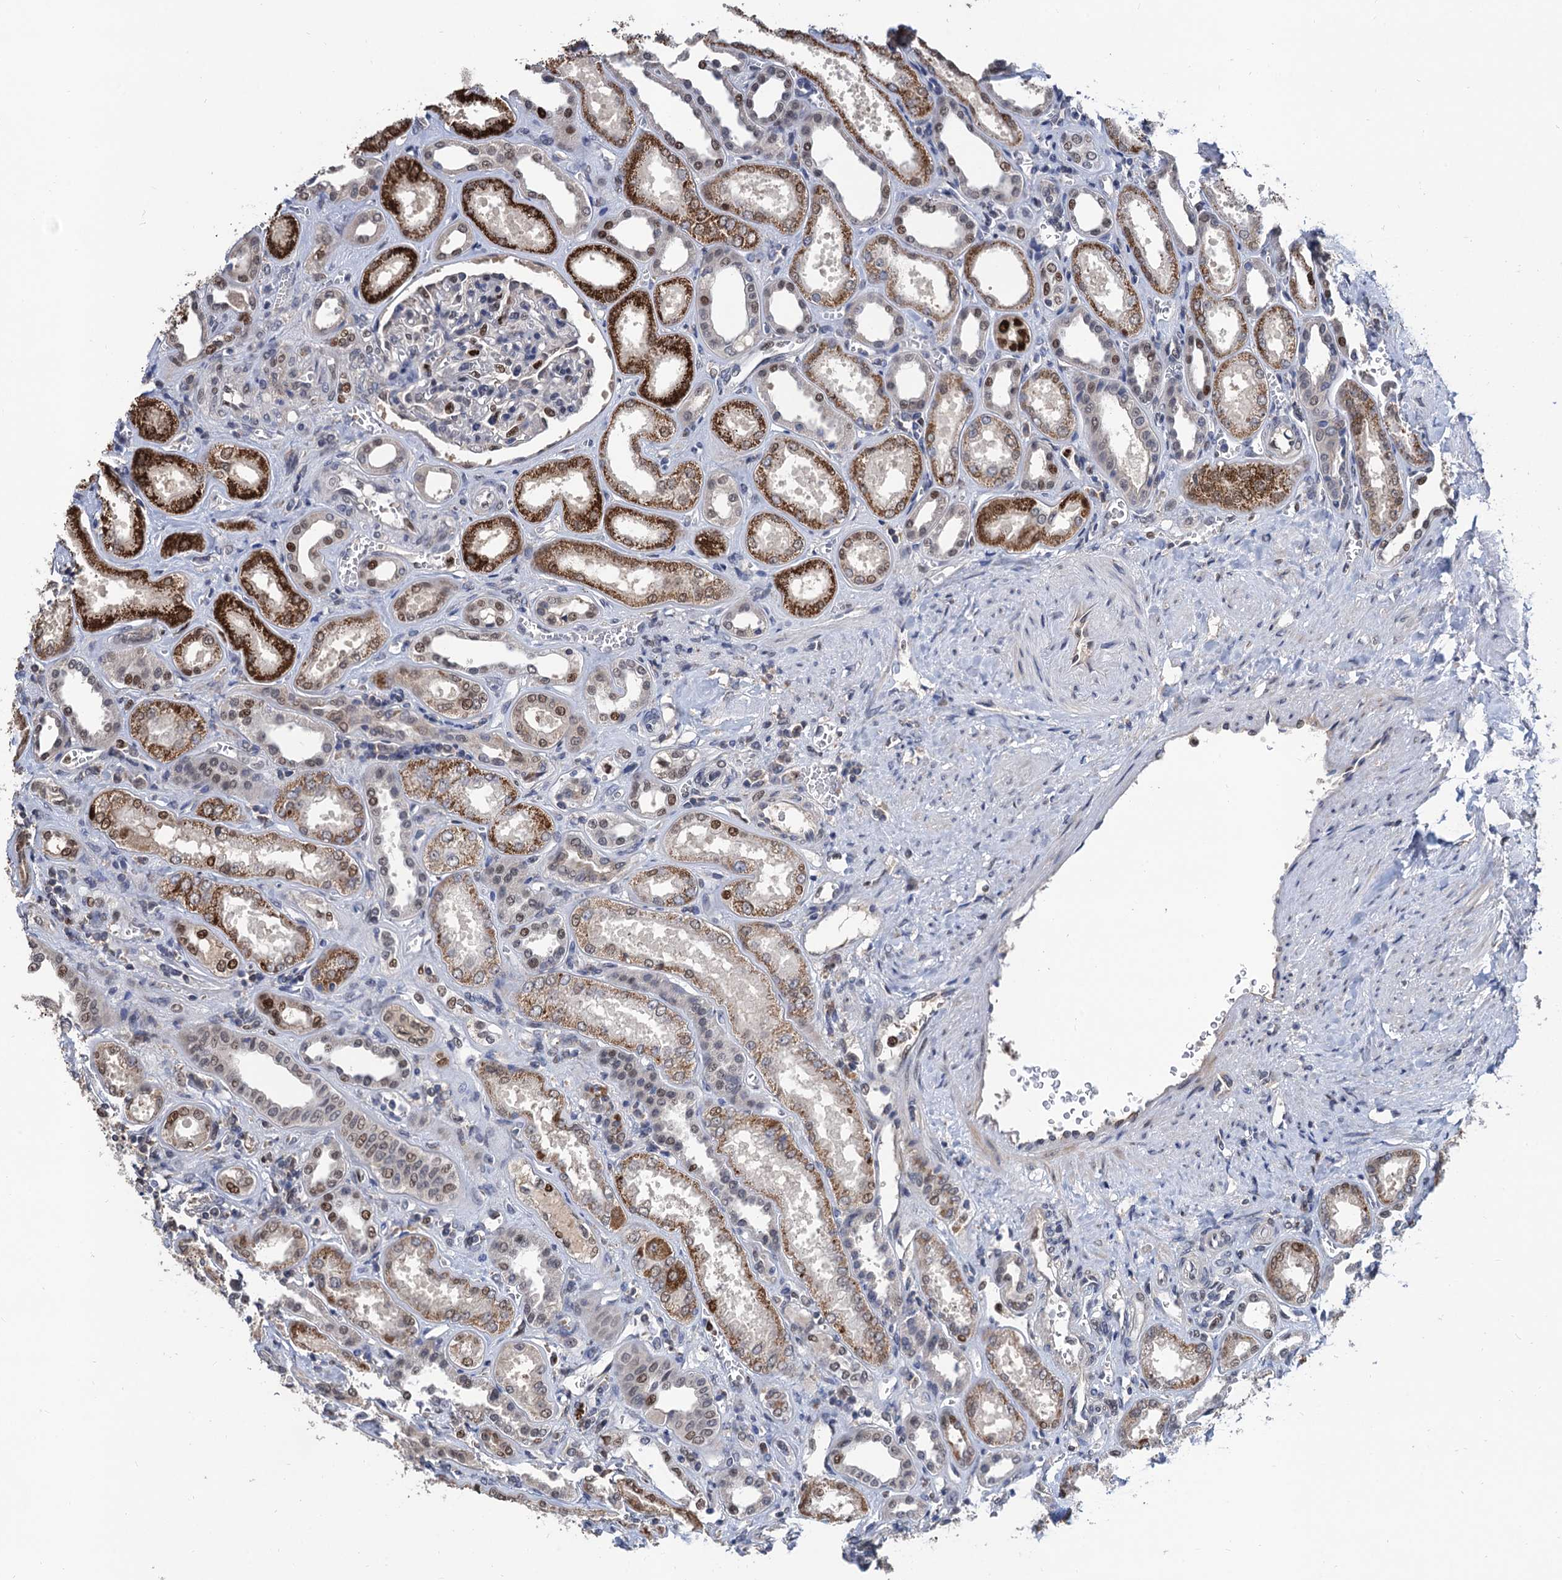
{"staining": {"intensity": "moderate", "quantity": "<25%", "location": "nuclear"}, "tissue": "kidney", "cell_type": "Cells in glomeruli", "image_type": "normal", "snomed": [{"axis": "morphology", "description": "Normal tissue, NOS"}, {"axis": "morphology", "description": "Adenocarcinoma, NOS"}, {"axis": "topography", "description": "Kidney"}], "caption": "Normal kidney demonstrates moderate nuclear staining in about <25% of cells in glomeruli, visualized by immunohistochemistry. The staining was performed using DAB to visualize the protein expression in brown, while the nuclei were stained in blue with hematoxylin (Magnification: 20x).", "gene": "TSEN34", "patient": {"sex": "female", "age": 68}}